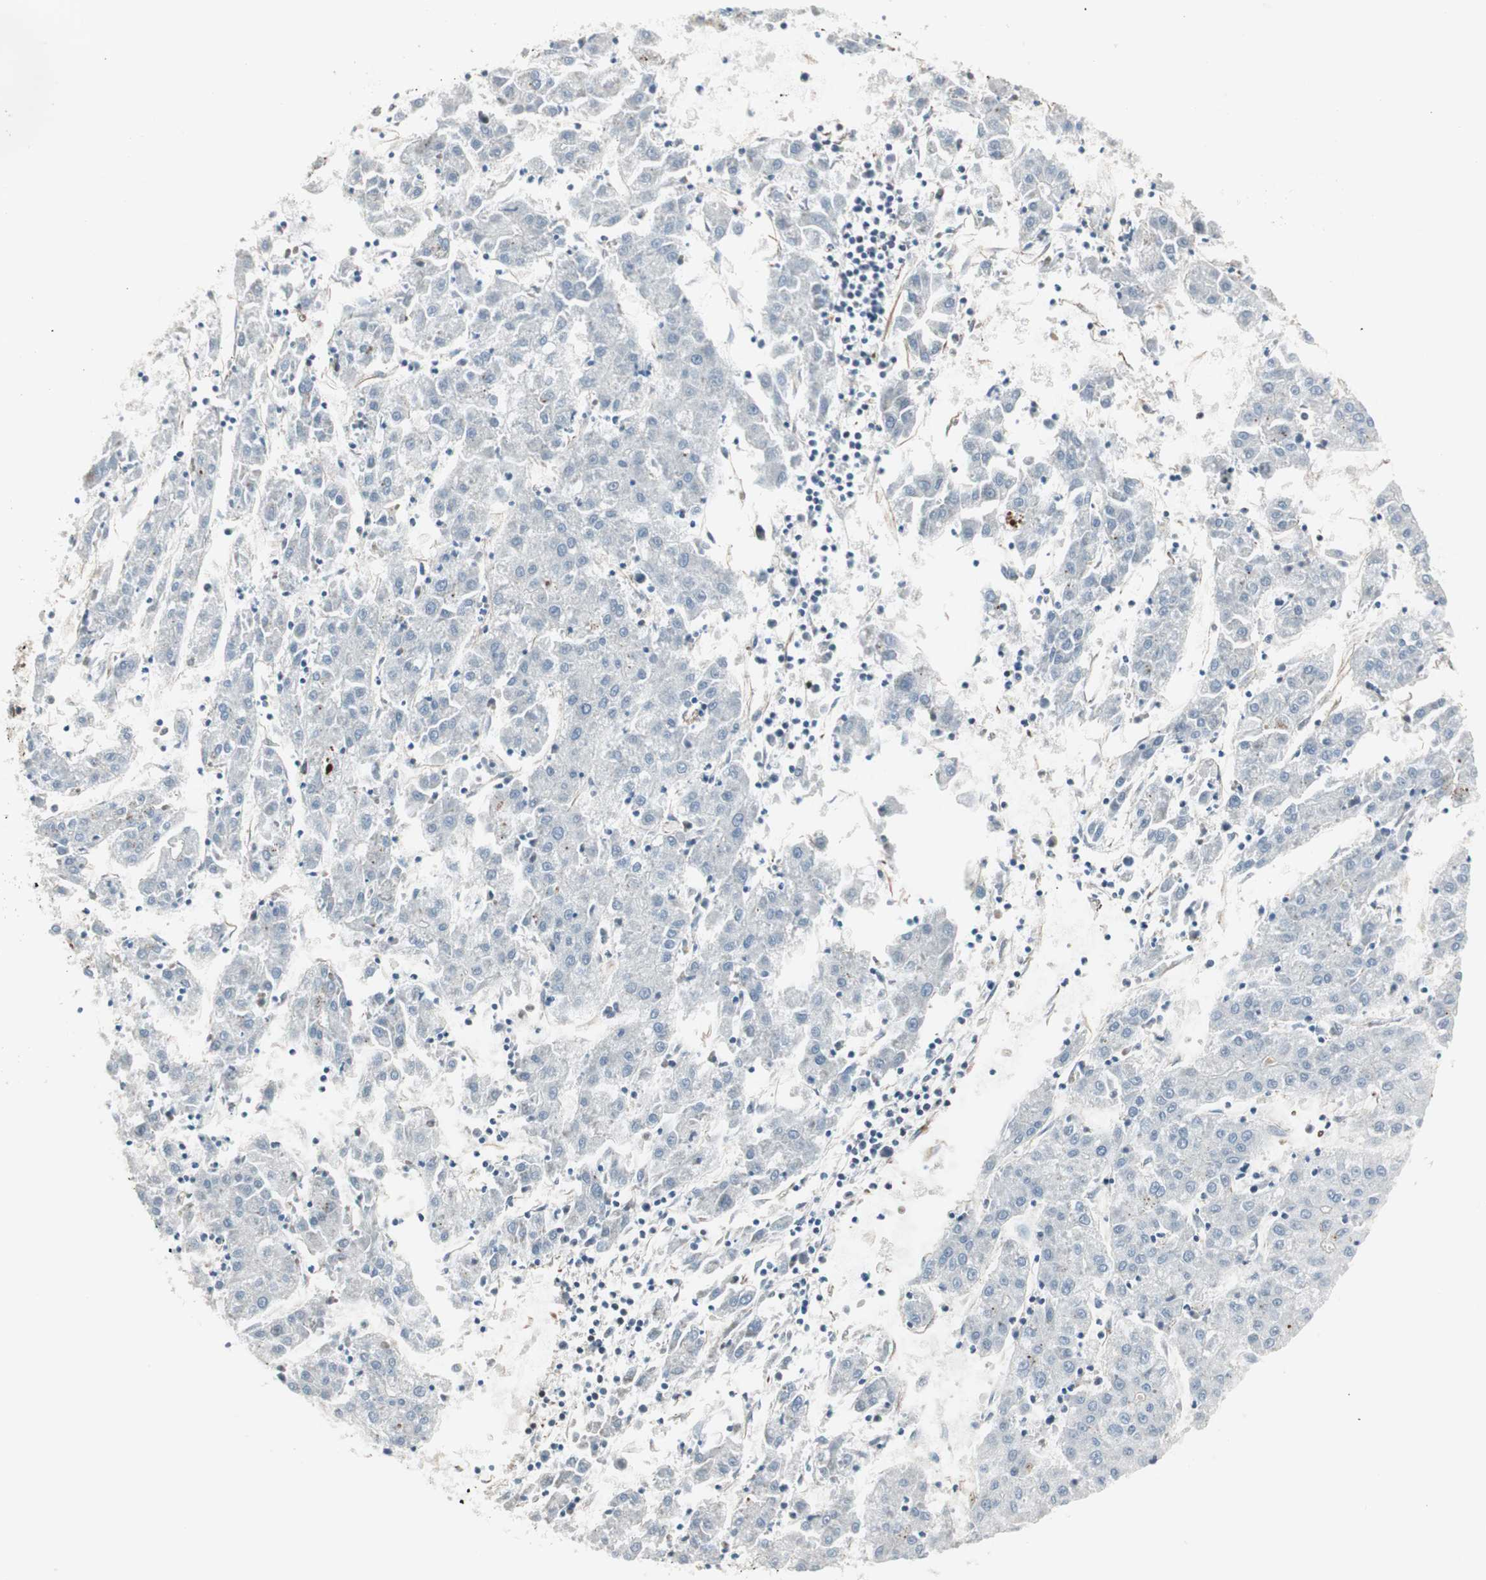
{"staining": {"intensity": "negative", "quantity": "none", "location": "none"}, "tissue": "liver cancer", "cell_type": "Tumor cells", "image_type": "cancer", "snomed": [{"axis": "morphology", "description": "Carcinoma, Hepatocellular, NOS"}, {"axis": "topography", "description": "Liver"}], "caption": "An IHC photomicrograph of liver cancer is shown. There is no staining in tumor cells of liver cancer. The staining was performed using DAB to visualize the protein expression in brown, while the nuclei were stained in blue with hematoxylin (Magnification: 20x).", "gene": "MAD2L2", "patient": {"sex": "male", "age": 72}}